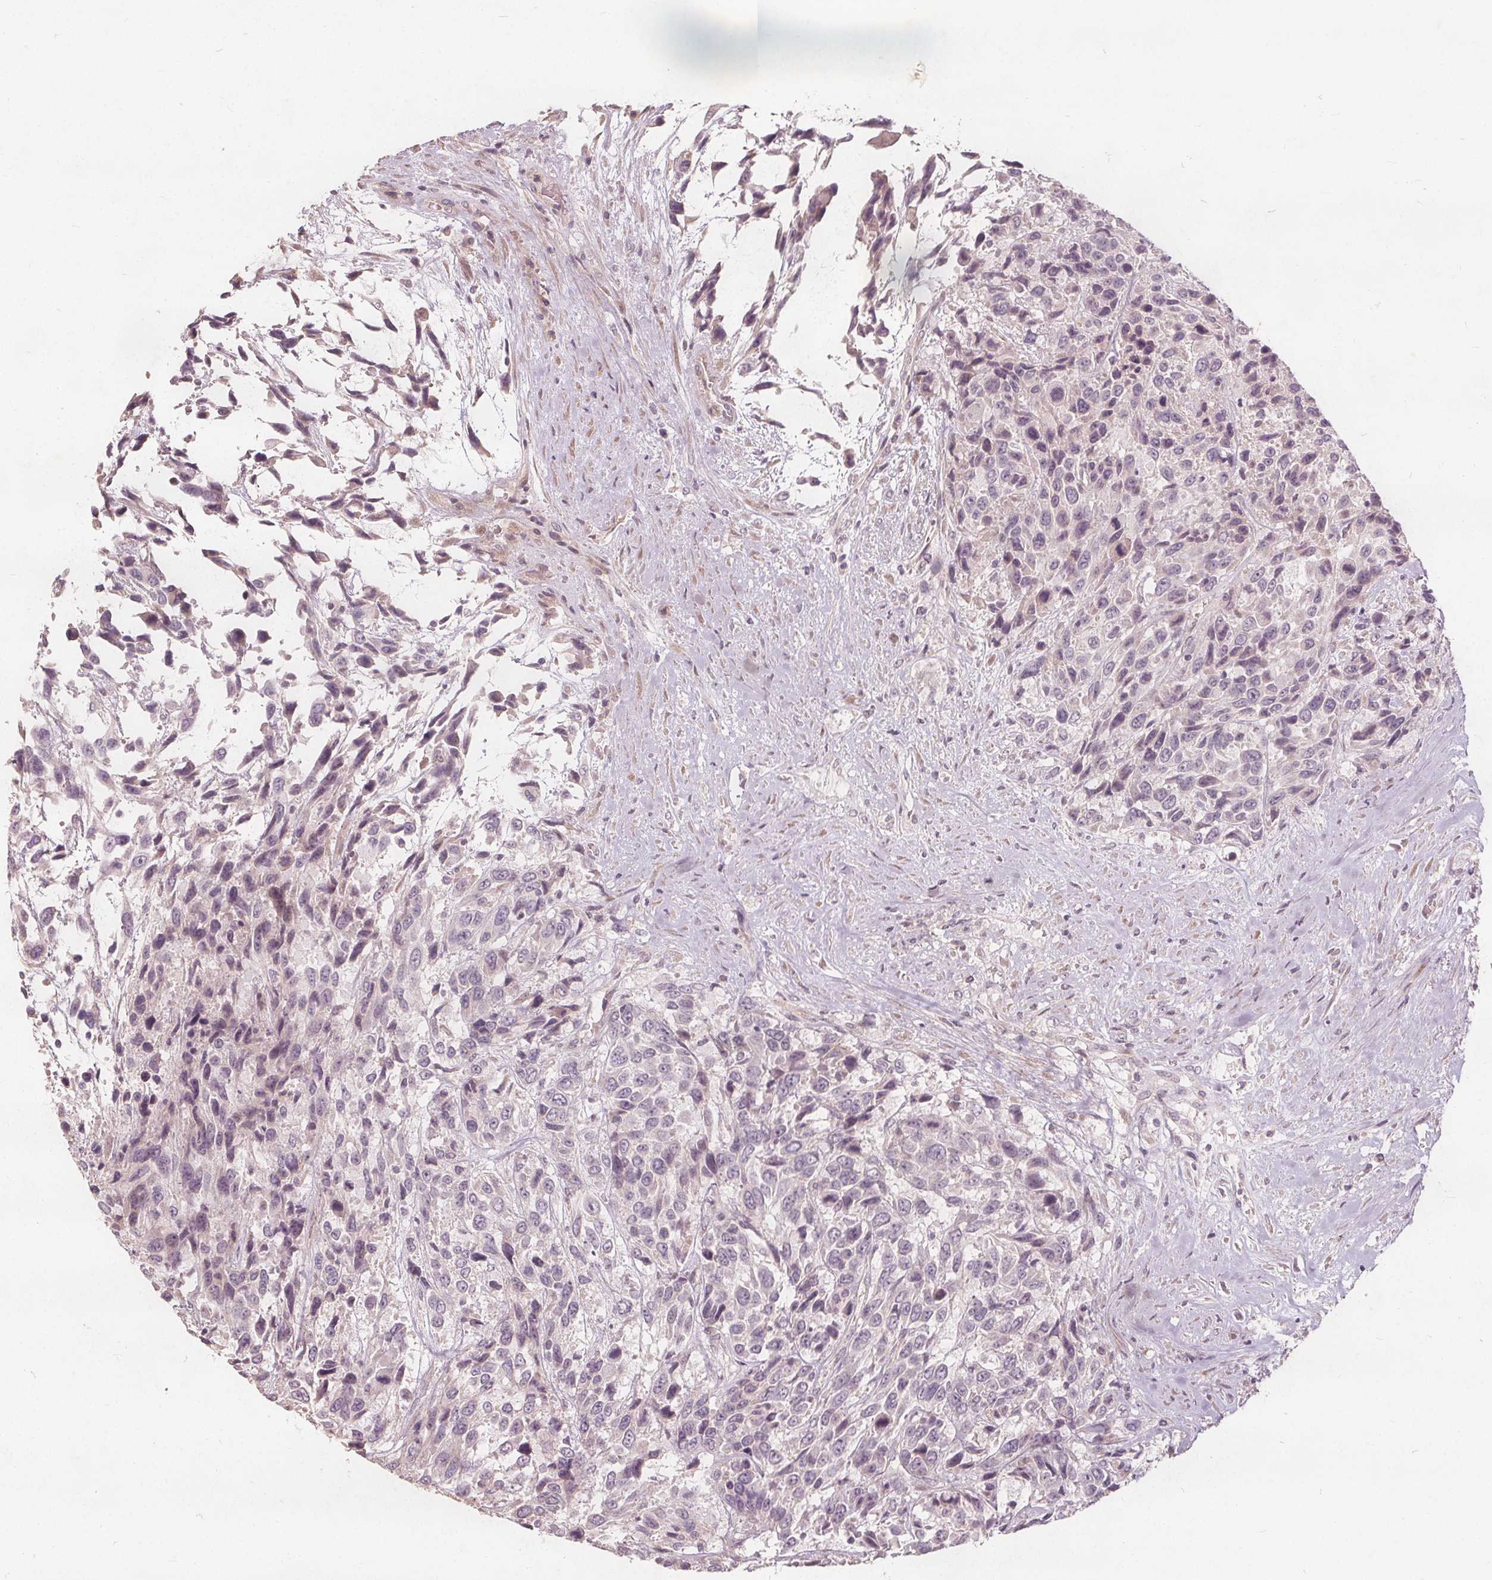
{"staining": {"intensity": "negative", "quantity": "none", "location": "none"}, "tissue": "urothelial cancer", "cell_type": "Tumor cells", "image_type": "cancer", "snomed": [{"axis": "morphology", "description": "Urothelial carcinoma, High grade"}, {"axis": "topography", "description": "Urinary bladder"}], "caption": "Tumor cells show no significant expression in high-grade urothelial carcinoma. Brightfield microscopy of immunohistochemistry (IHC) stained with DAB (3,3'-diaminobenzidine) (brown) and hematoxylin (blue), captured at high magnification.", "gene": "PTPRT", "patient": {"sex": "female", "age": 70}}